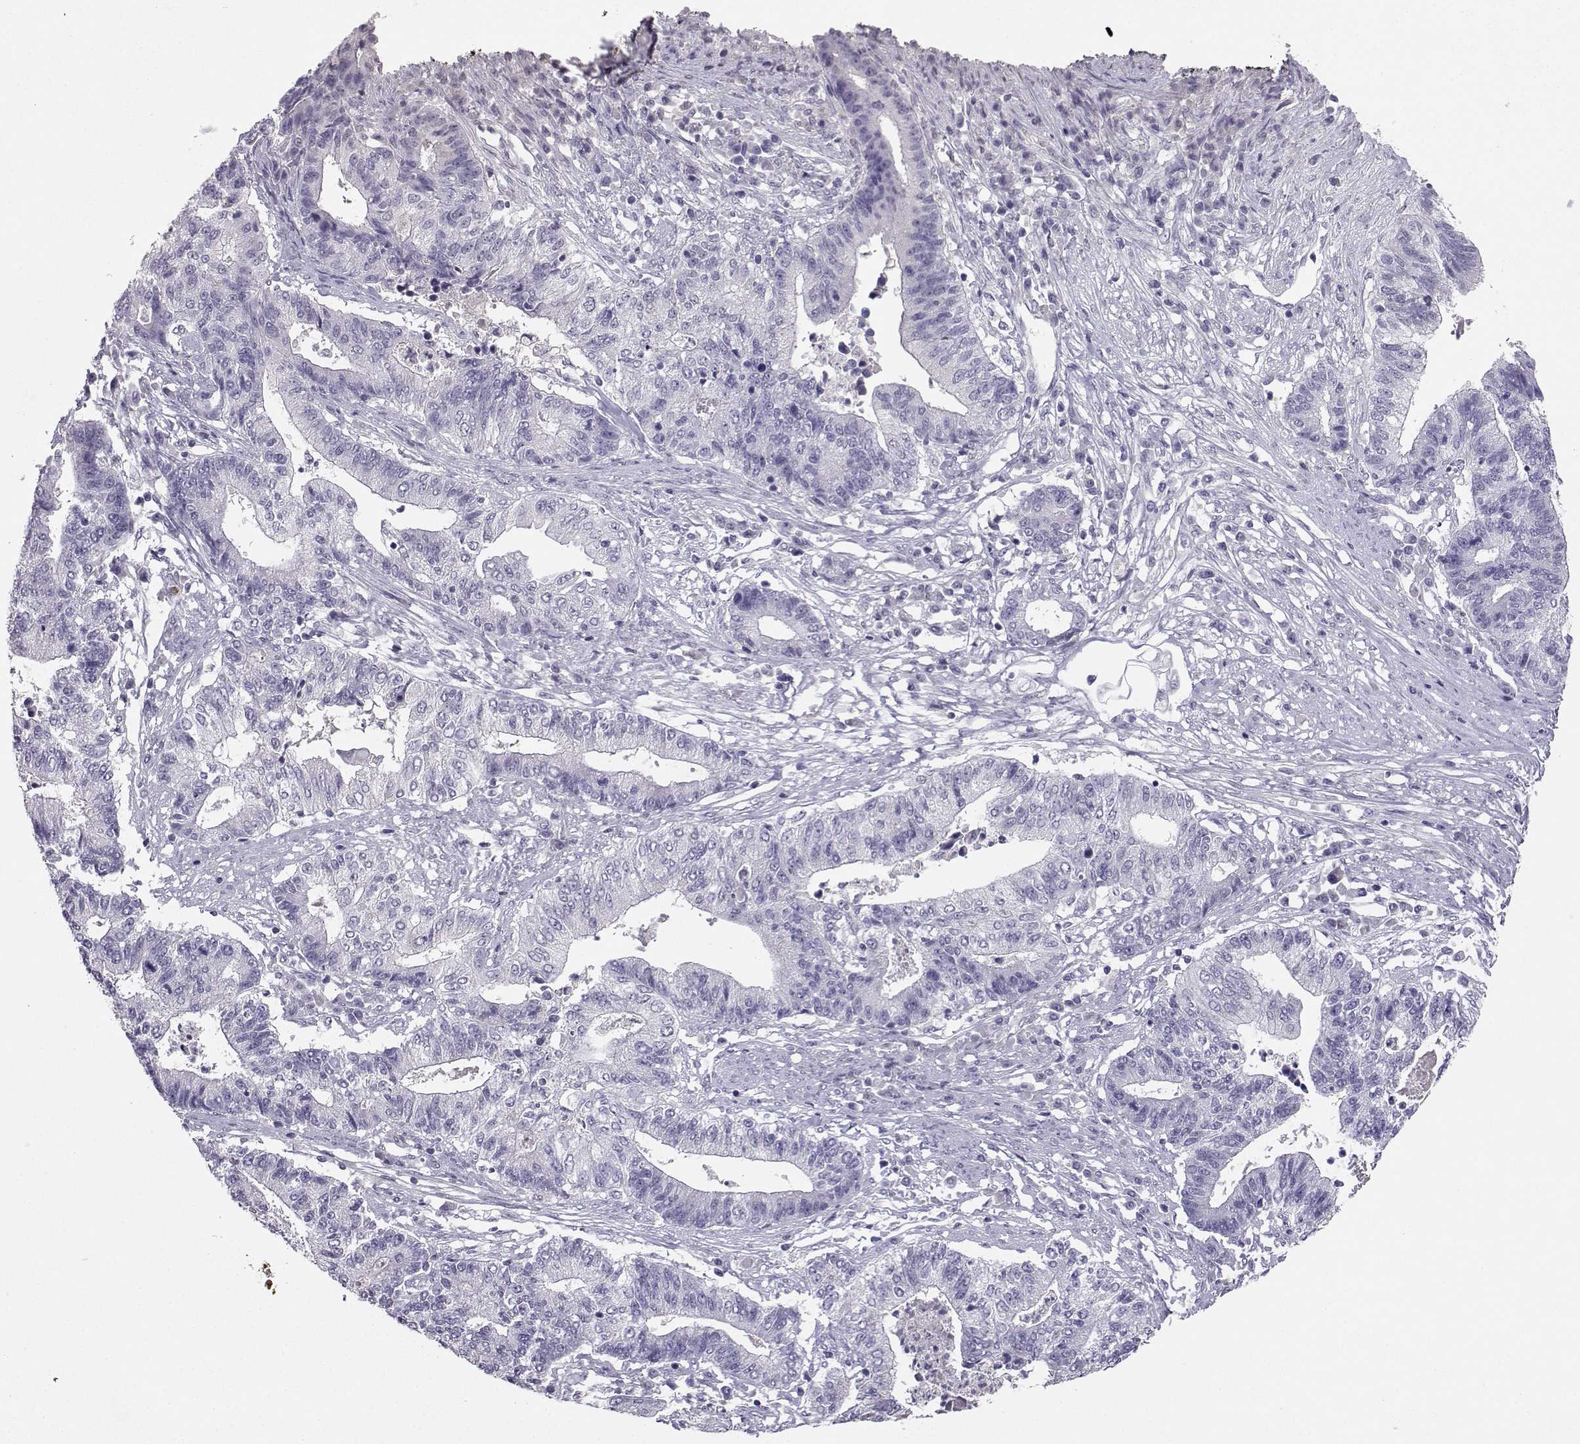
{"staining": {"intensity": "negative", "quantity": "none", "location": "none"}, "tissue": "endometrial cancer", "cell_type": "Tumor cells", "image_type": "cancer", "snomed": [{"axis": "morphology", "description": "Adenocarcinoma, NOS"}, {"axis": "topography", "description": "Uterus"}, {"axis": "topography", "description": "Endometrium"}], "caption": "High magnification brightfield microscopy of adenocarcinoma (endometrial) stained with DAB (3,3'-diaminobenzidine) (brown) and counterstained with hematoxylin (blue): tumor cells show no significant positivity.", "gene": "TBR1", "patient": {"sex": "female", "age": 54}}